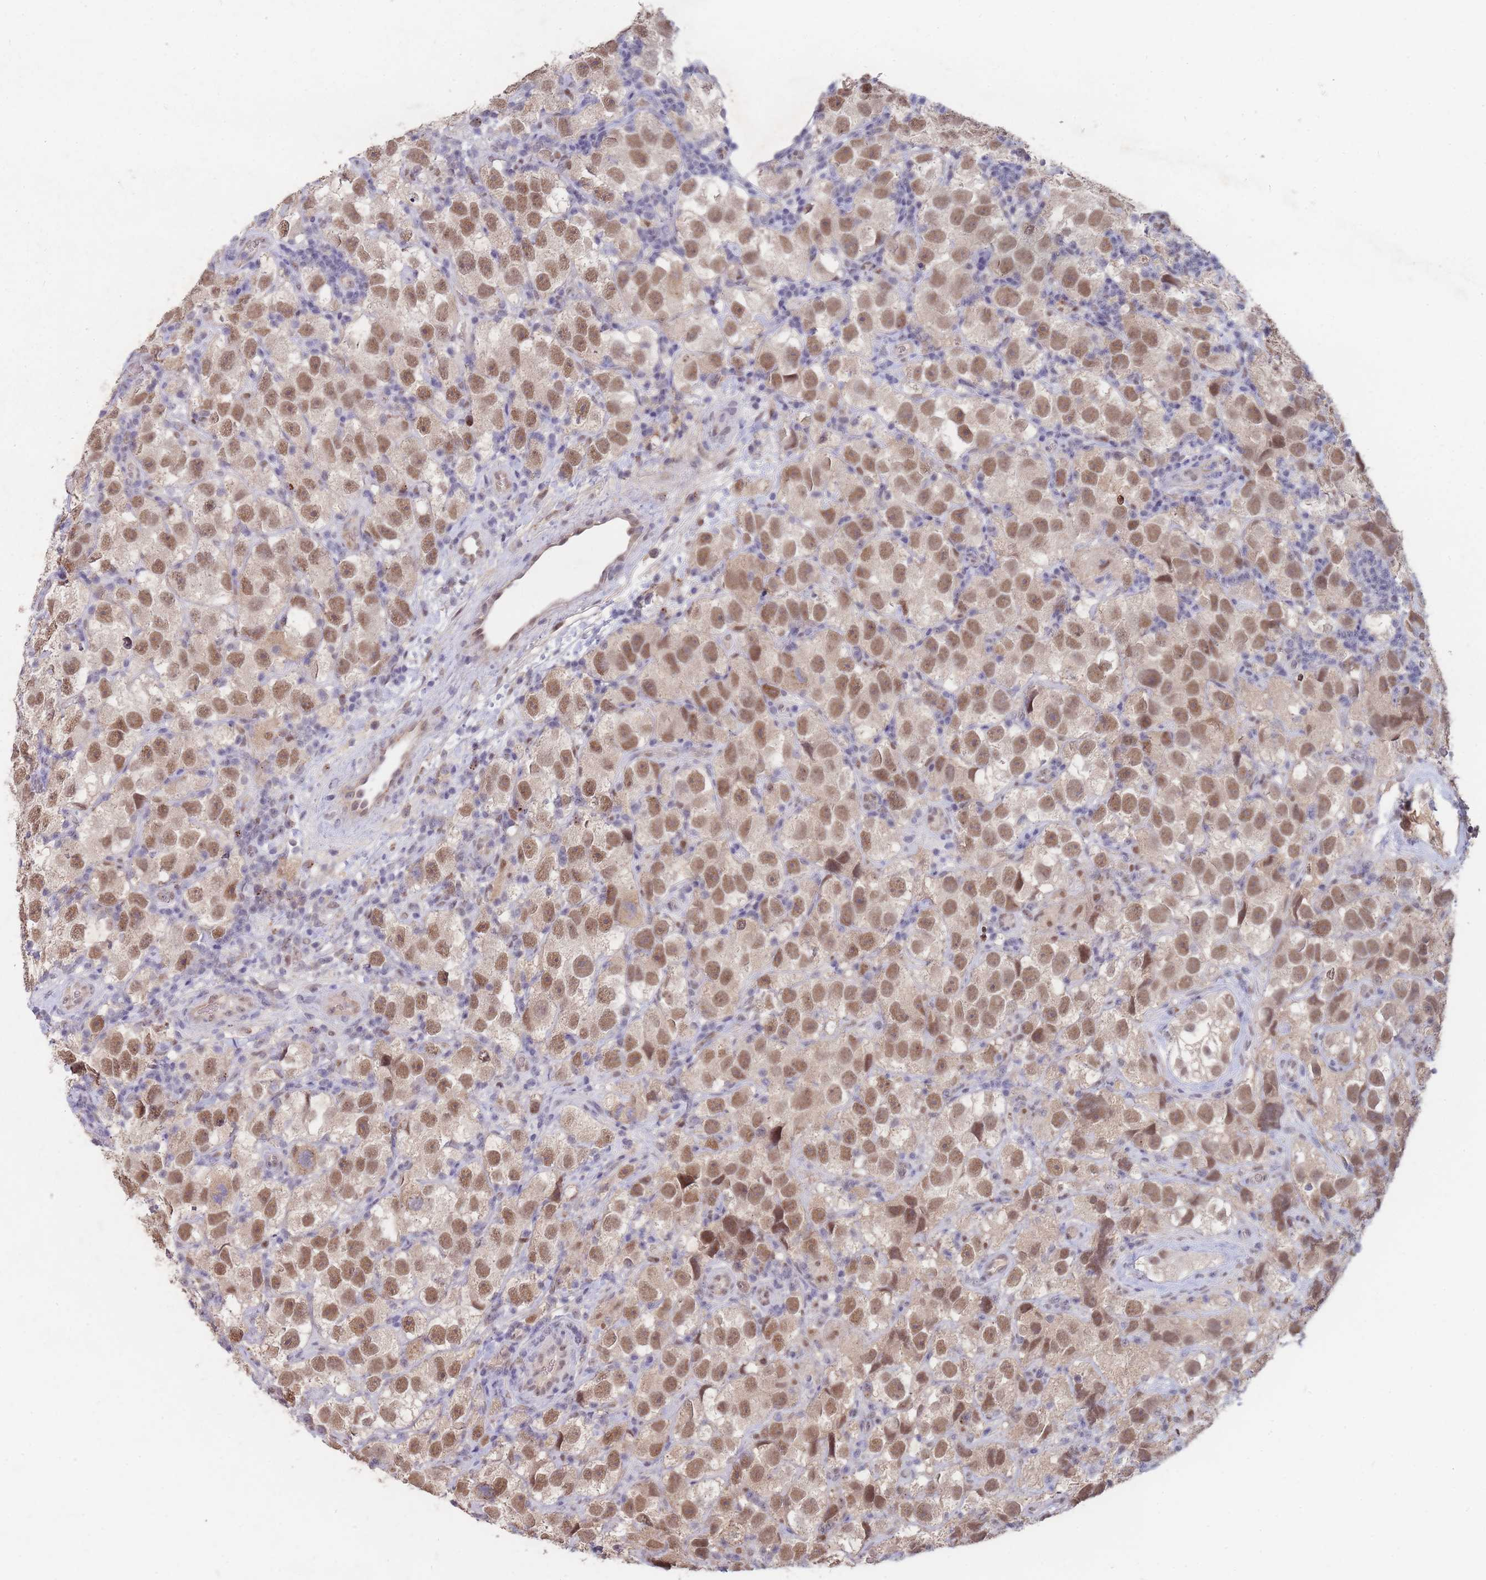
{"staining": {"intensity": "moderate", "quantity": ">75%", "location": "nuclear"}, "tissue": "testis cancer", "cell_type": "Tumor cells", "image_type": "cancer", "snomed": [{"axis": "morphology", "description": "Seminoma, NOS"}, {"axis": "topography", "description": "Testis"}], "caption": "High-magnification brightfield microscopy of testis seminoma stained with DAB (3,3'-diaminobenzidine) (brown) and counterstained with hematoxylin (blue). tumor cells exhibit moderate nuclear expression is seen in about>75% of cells.", "gene": "SNRPA1", "patient": {"sex": "male", "age": 26}}